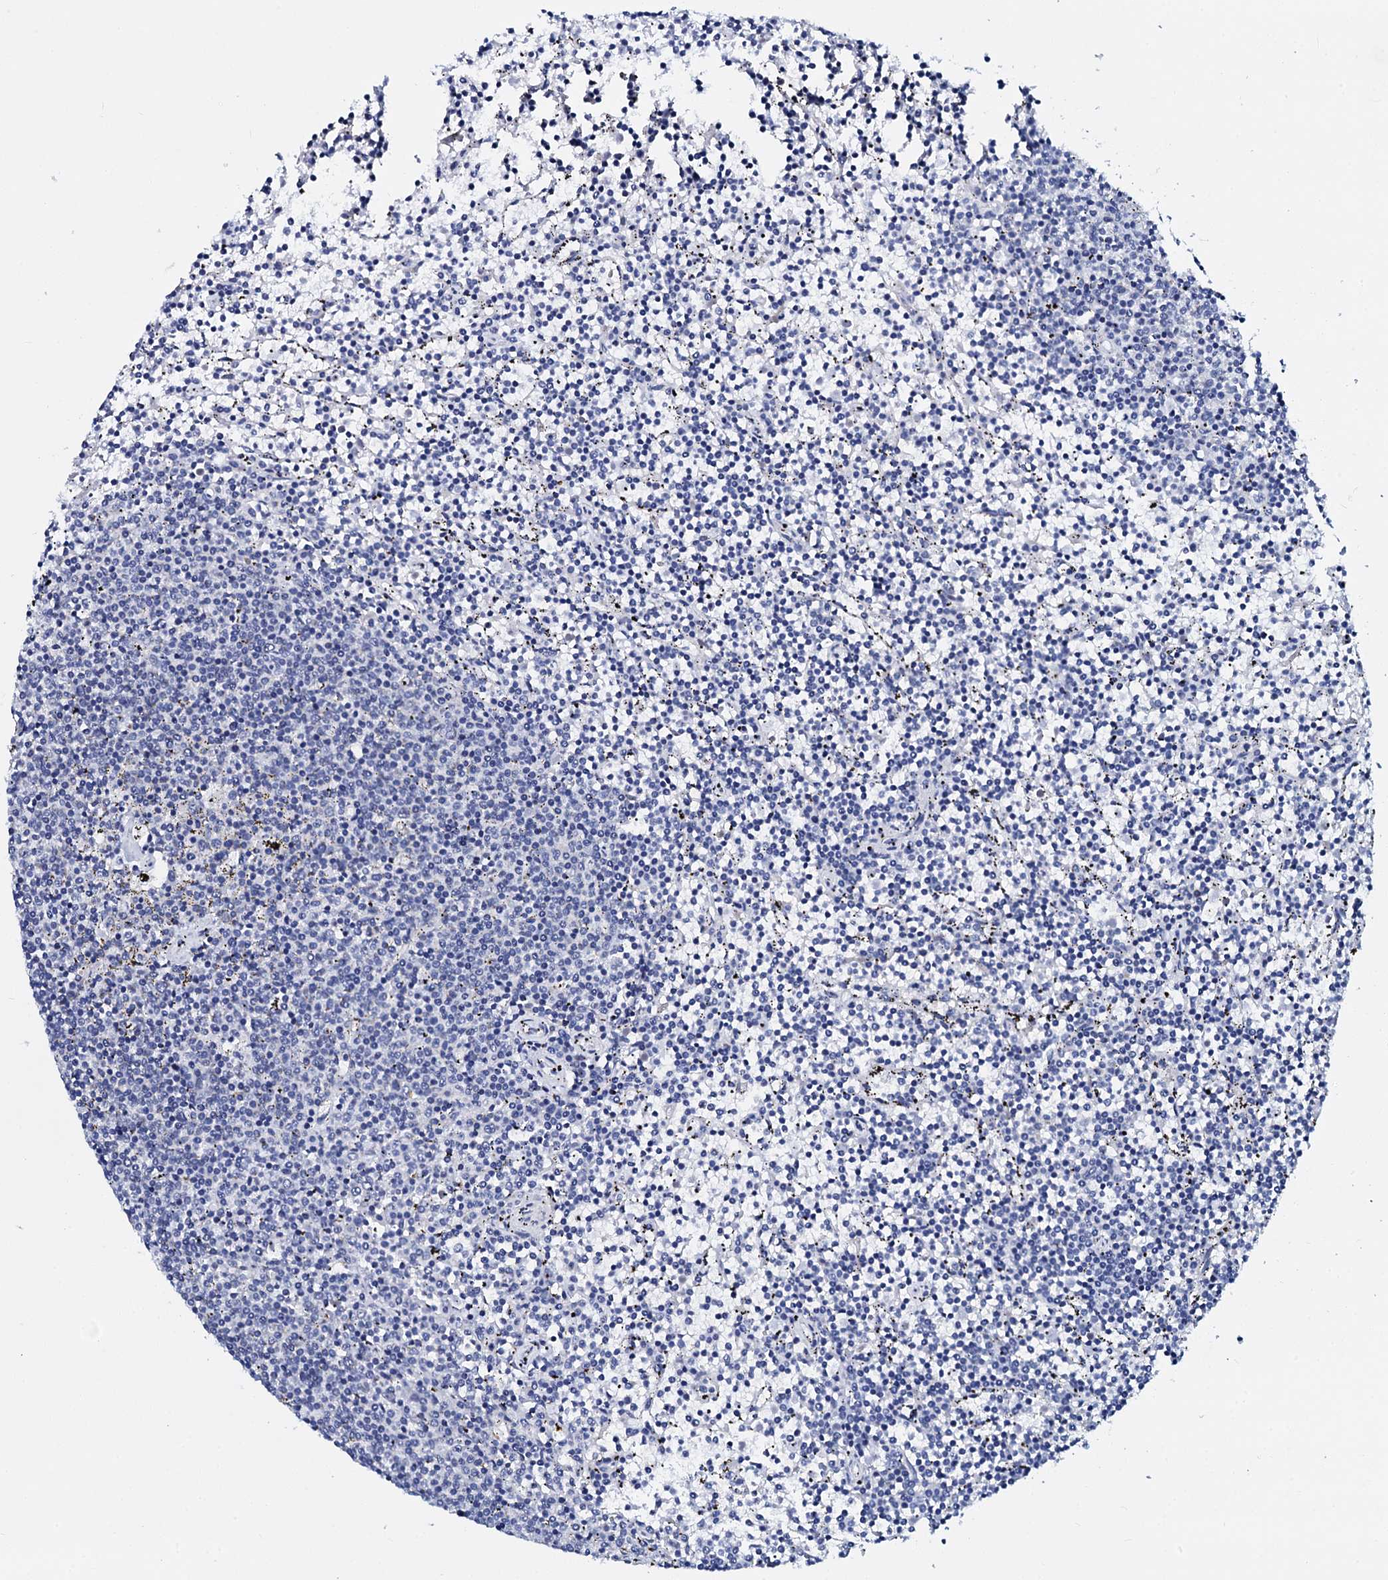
{"staining": {"intensity": "negative", "quantity": "none", "location": "none"}, "tissue": "lymphoma", "cell_type": "Tumor cells", "image_type": "cancer", "snomed": [{"axis": "morphology", "description": "Malignant lymphoma, non-Hodgkin's type, Low grade"}, {"axis": "topography", "description": "Spleen"}], "caption": "An IHC micrograph of lymphoma is shown. There is no staining in tumor cells of lymphoma.", "gene": "SLC37A4", "patient": {"sex": "female", "age": 50}}